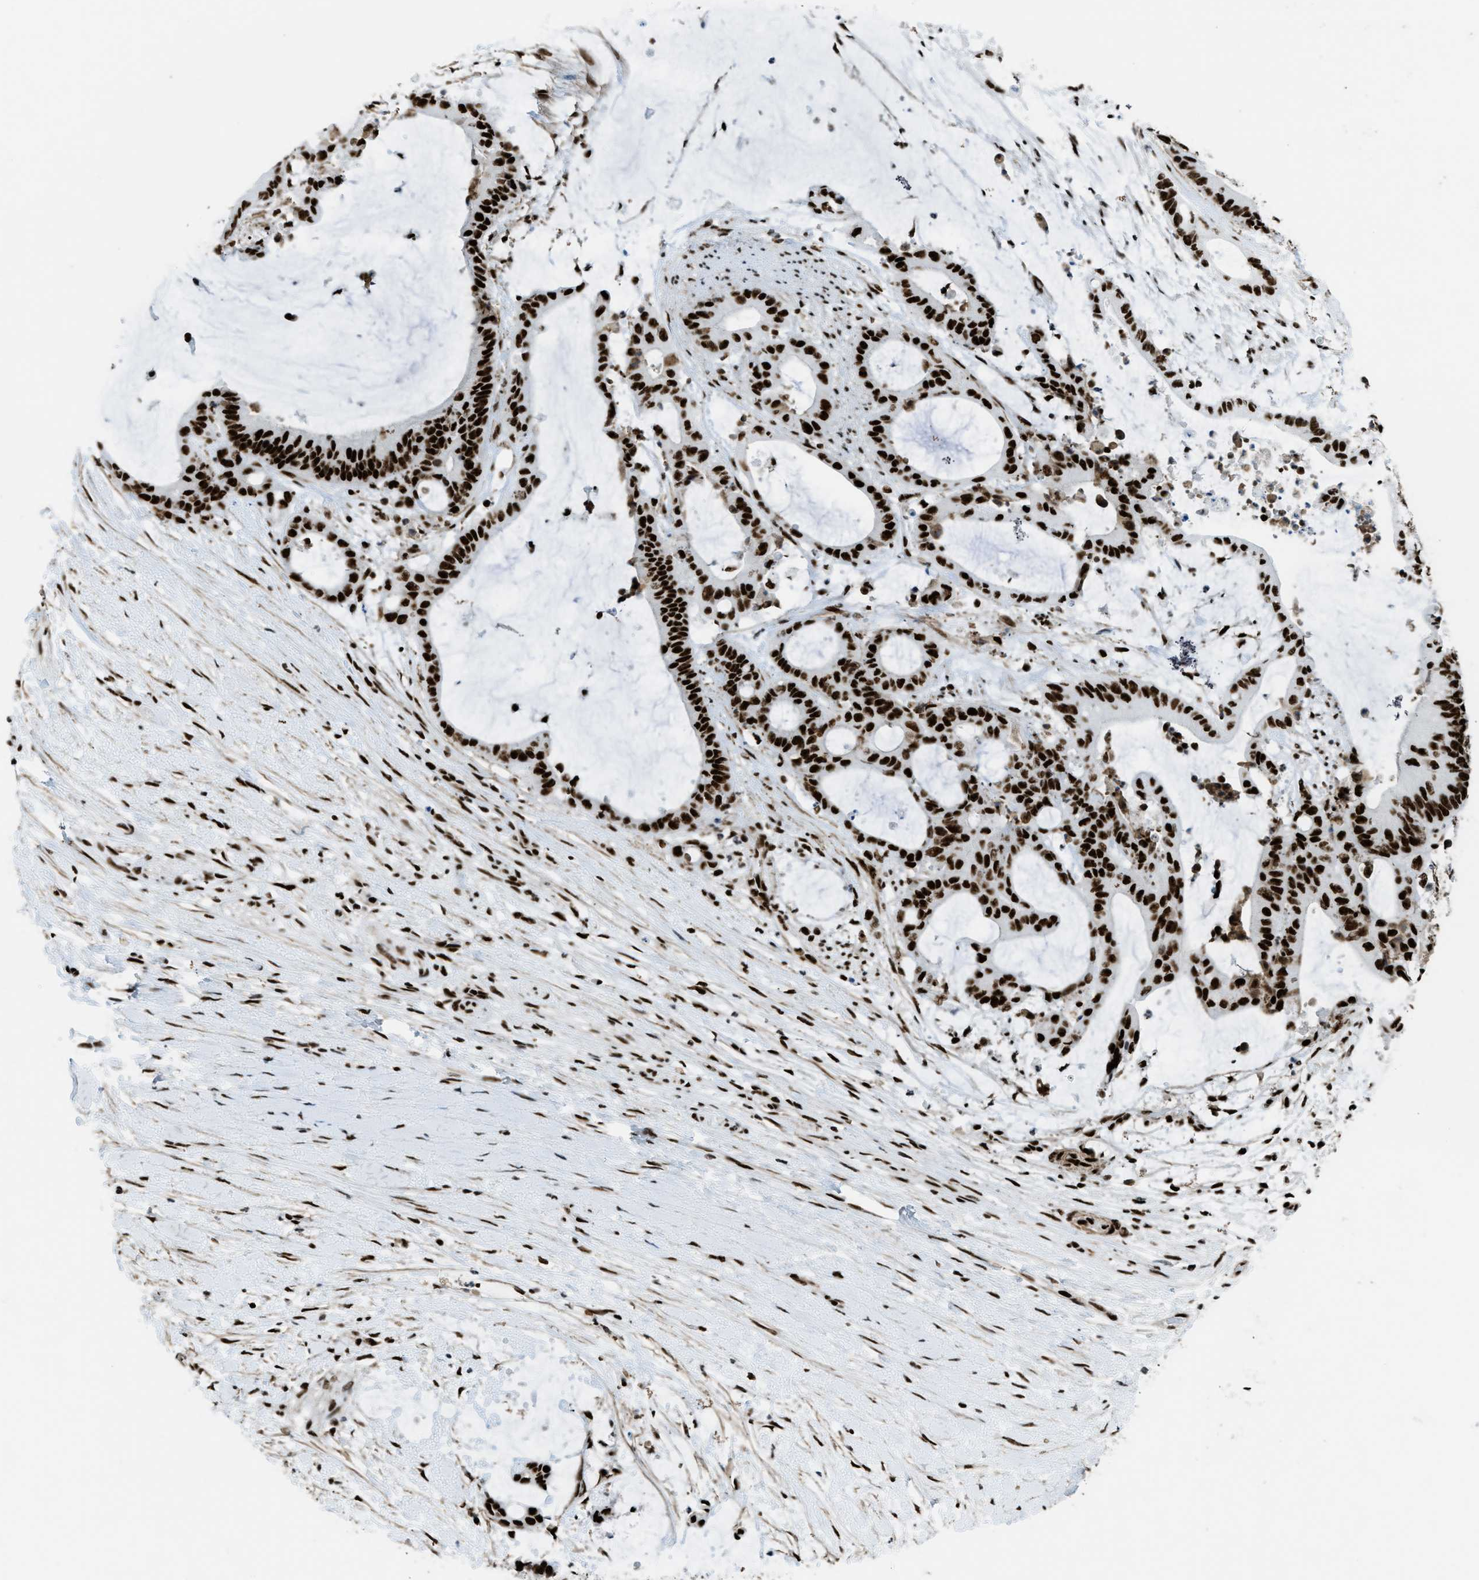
{"staining": {"intensity": "strong", "quantity": ">75%", "location": "nuclear"}, "tissue": "liver cancer", "cell_type": "Tumor cells", "image_type": "cancer", "snomed": [{"axis": "morphology", "description": "Cholangiocarcinoma"}, {"axis": "topography", "description": "Liver"}], "caption": "Immunohistochemistry (IHC) of liver cancer shows high levels of strong nuclear staining in about >75% of tumor cells.", "gene": "ZNF207", "patient": {"sex": "female", "age": 73}}